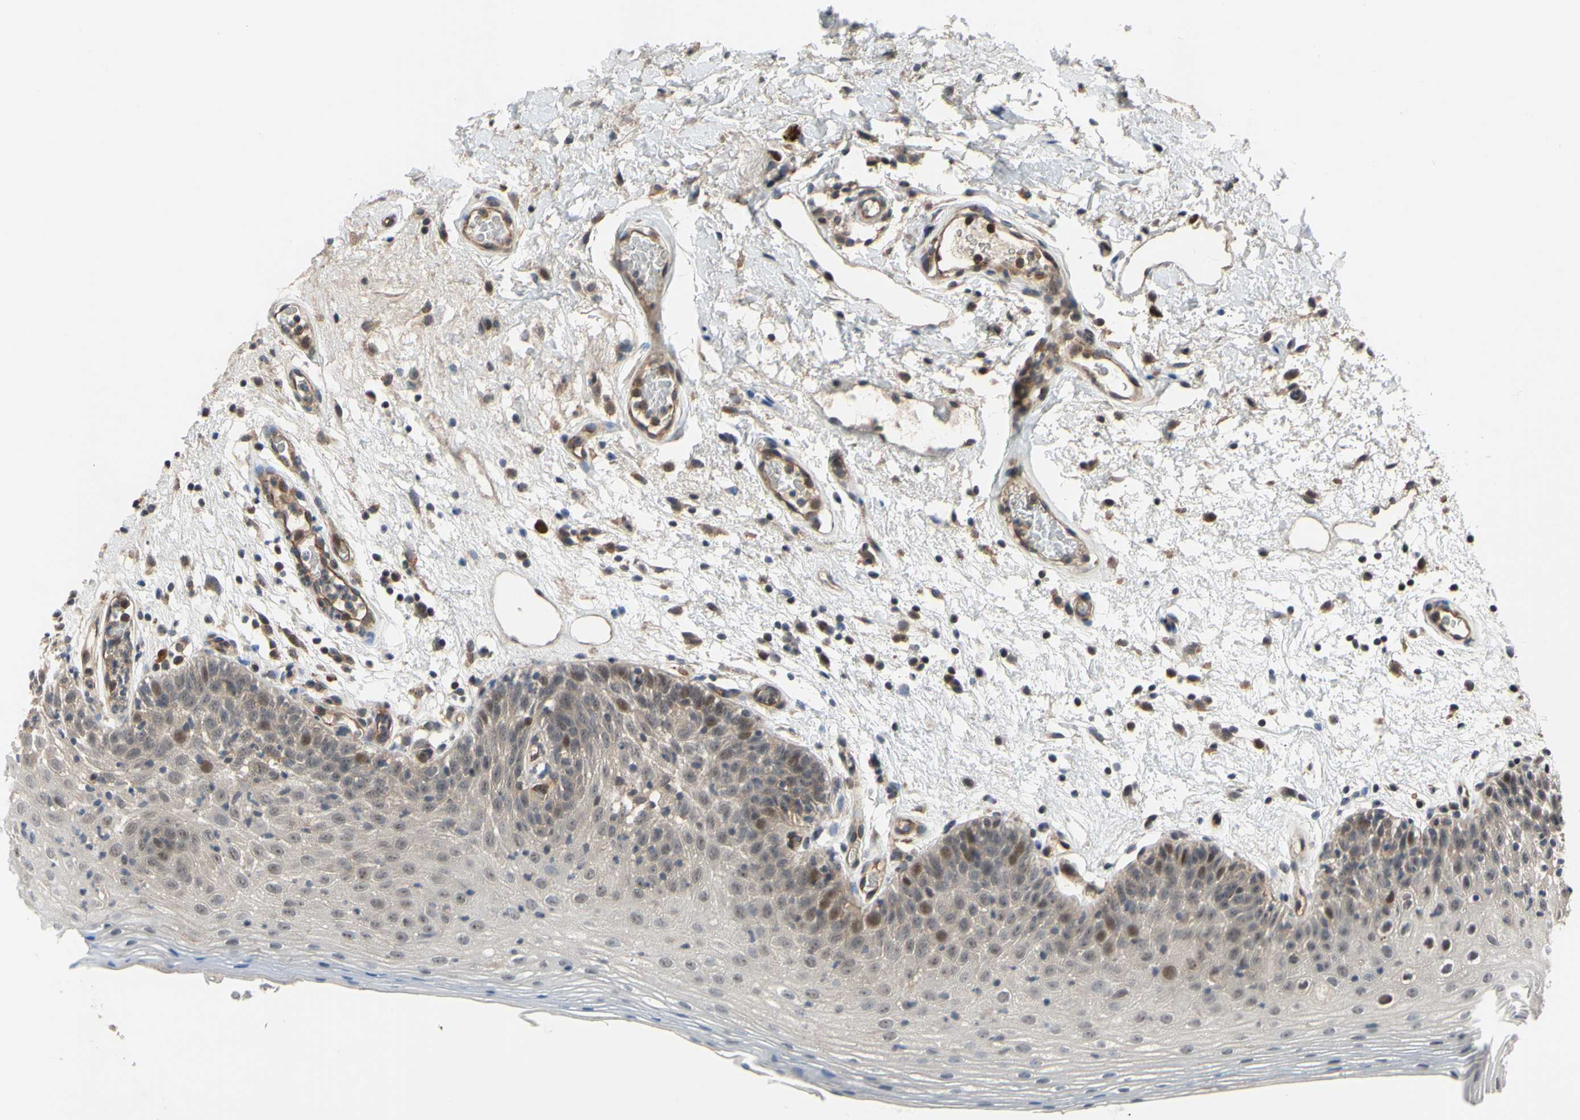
{"staining": {"intensity": "weak", "quantity": "25%-75%", "location": "nuclear"}, "tissue": "oral mucosa", "cell_type": "Squamous epithelial cells", "image_type": "normal", "snomed": [{"axis": "morphology", "description": "Normal tissue, NOS"}, {"axis": "morphology", "description": "Squamous cell carcinoma, NOS"}, {"axis": "topography", "description": "Skeletal muscle"}, {"axis": "topography", "description": "Oral tissue"}, {"axis": "topography", "description": "Head-Neck"}], "caption": "Protein expression analysis of benign human oral mucosa reveals weak nuclear staining in about 25%-75% of squamous epithelial cells.", "gene": "COMMD9", "patient": {"sex": "male", "age": 71}}